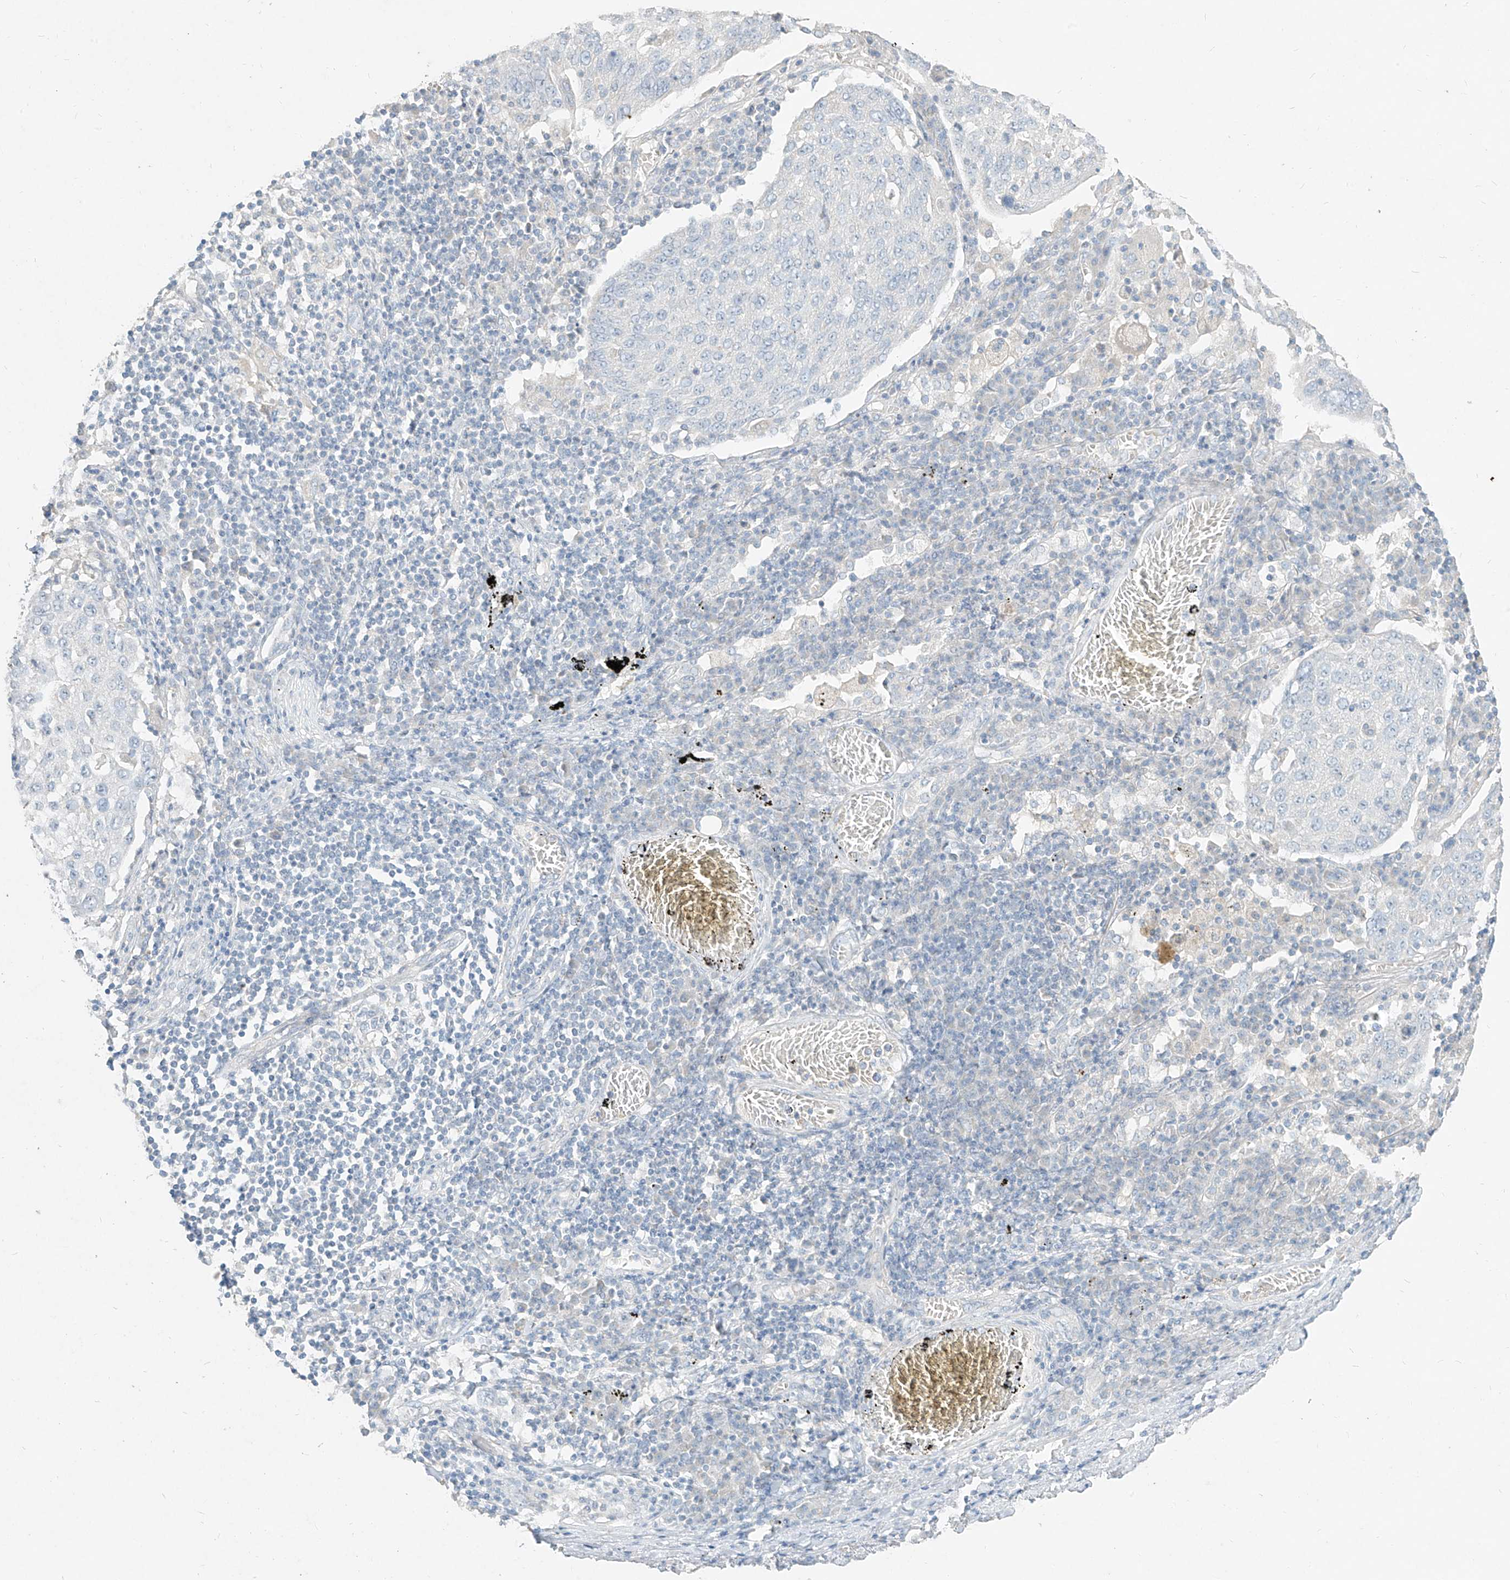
{"staining": {"intensity": "negative", "quantity": "none", "location": "none"}, "tissue": "lung cancer", "cell_type": "Tumor cells", "image_type": "cancer", "snomed": [{"axis": "morphology", "description": "Squamous cell carcinoma, NOS"}, {"axis": "topography", "description": "Lung"}], "caption": "Image shows no protein expression in tumor cells of lung cancer (squamous cell carcinoma) tissue.", "gene": "ZZEF1", "patient": {"sex": "male", "age": 65}}